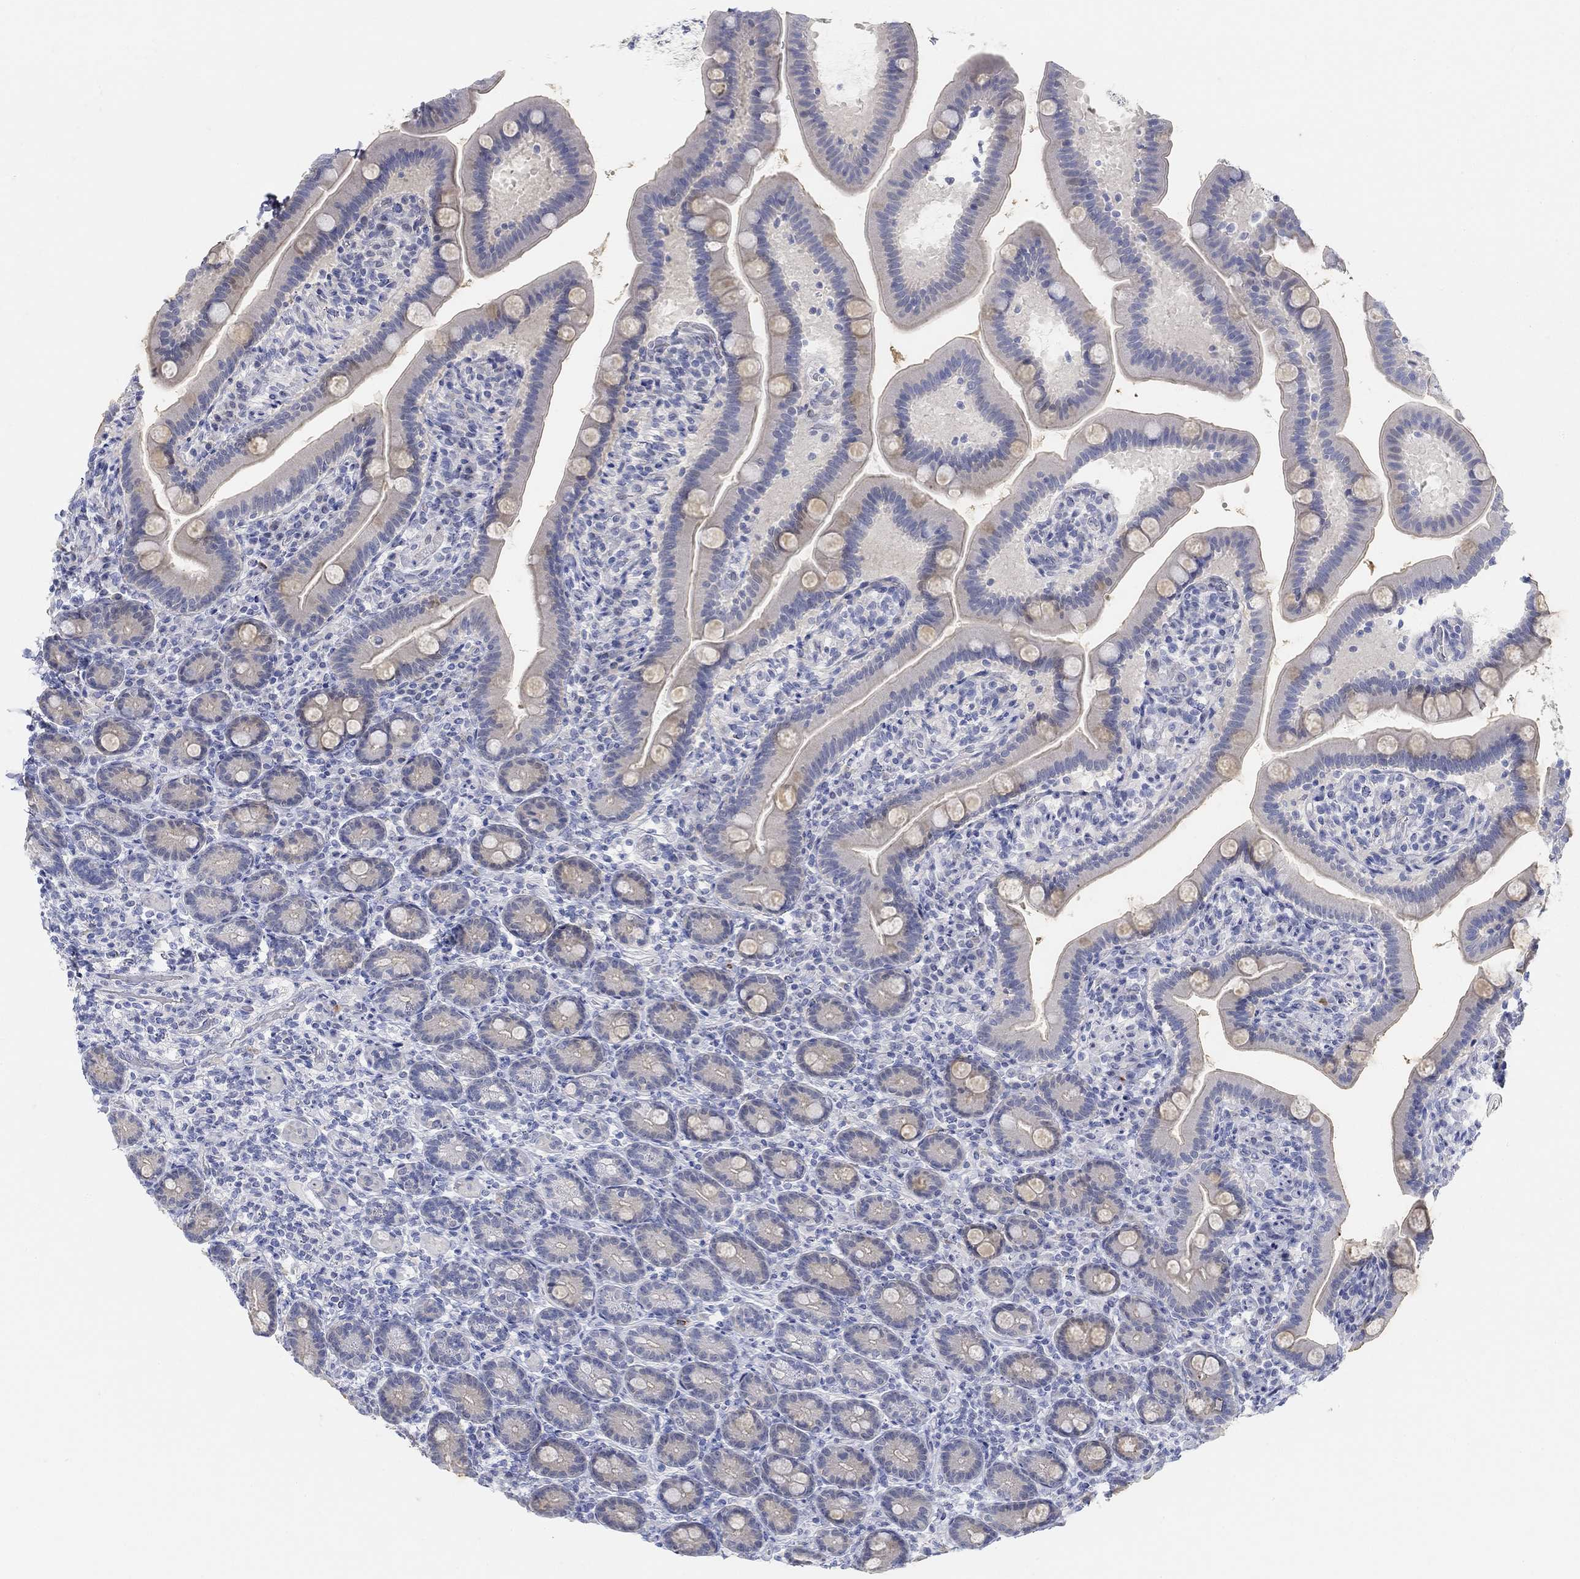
{"staining": {"intensity": "moderate", "quantity": "<25%", "location": "cytoplasmic/membranous"}, "tissue": "small intestine", "cell_type": "Glandular cells", "image_type": "normal", "snomed": [{"axis": "morphology", "description": "Normal tissue, NOS"}, {"axis": "topography", "description": "Small intestine"}], "caption": "This micrograph exhibits IHC staining of normal human small intestine, with low moderate cytoplasmic/membranous staining in about <25% of glandular cells.", "gene": "SNTG2", "patient": {"sex": "male", "age": 66}}